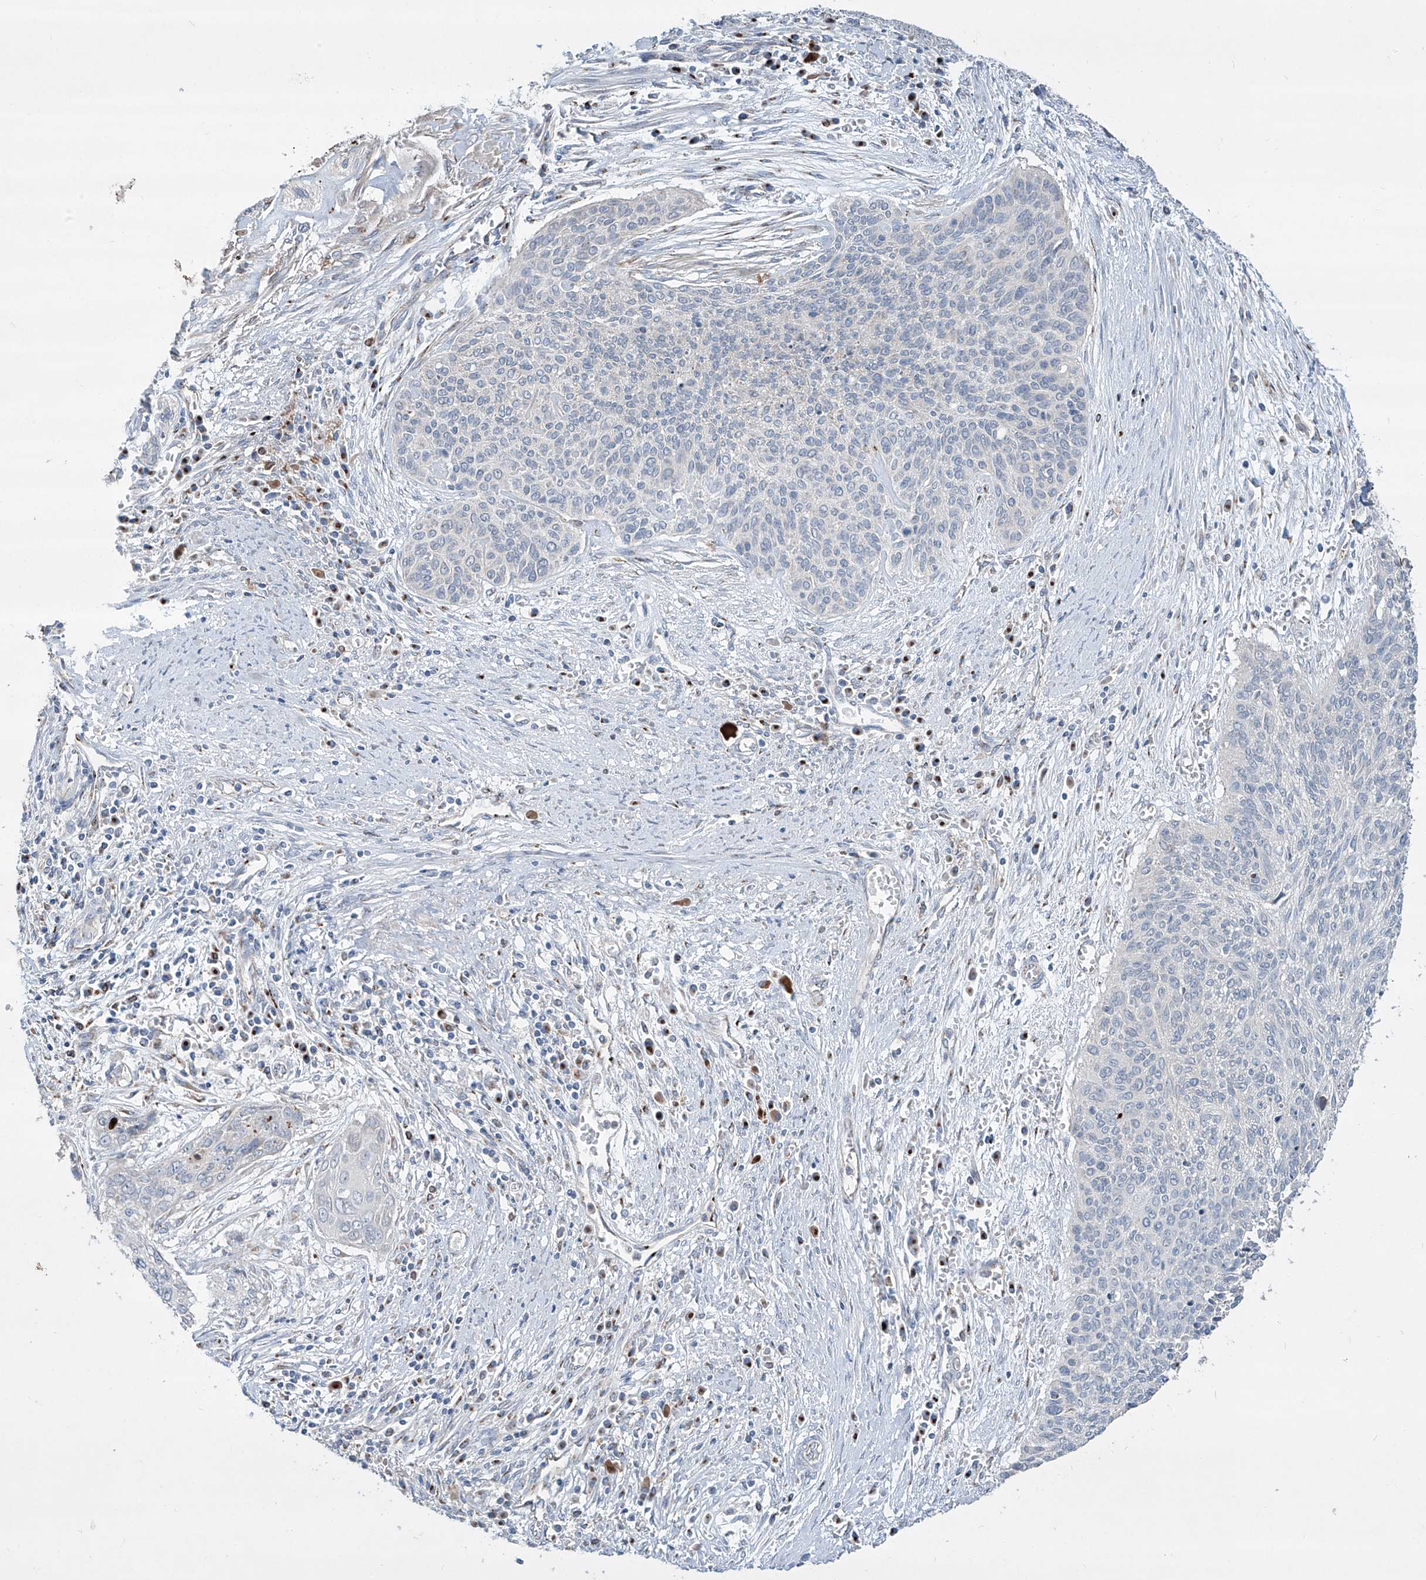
{"staining": {"intensity": "negative", "quantity": "none", "location": "none"}, "tissue": "cervical cancer", "cell_type": "Tumor cells", "image_type": "cancer", "snomed": [{"axis": "morphology", "description": "Squamous cell carcinoma, NOS"}, {"axis": "topography", "description": "Cervix"}], "caption": "Tumor cells are negative for protein expression in human cervical cancer.", "gene": "CDH5", "patient": {"sex": "female", "age": 55}}